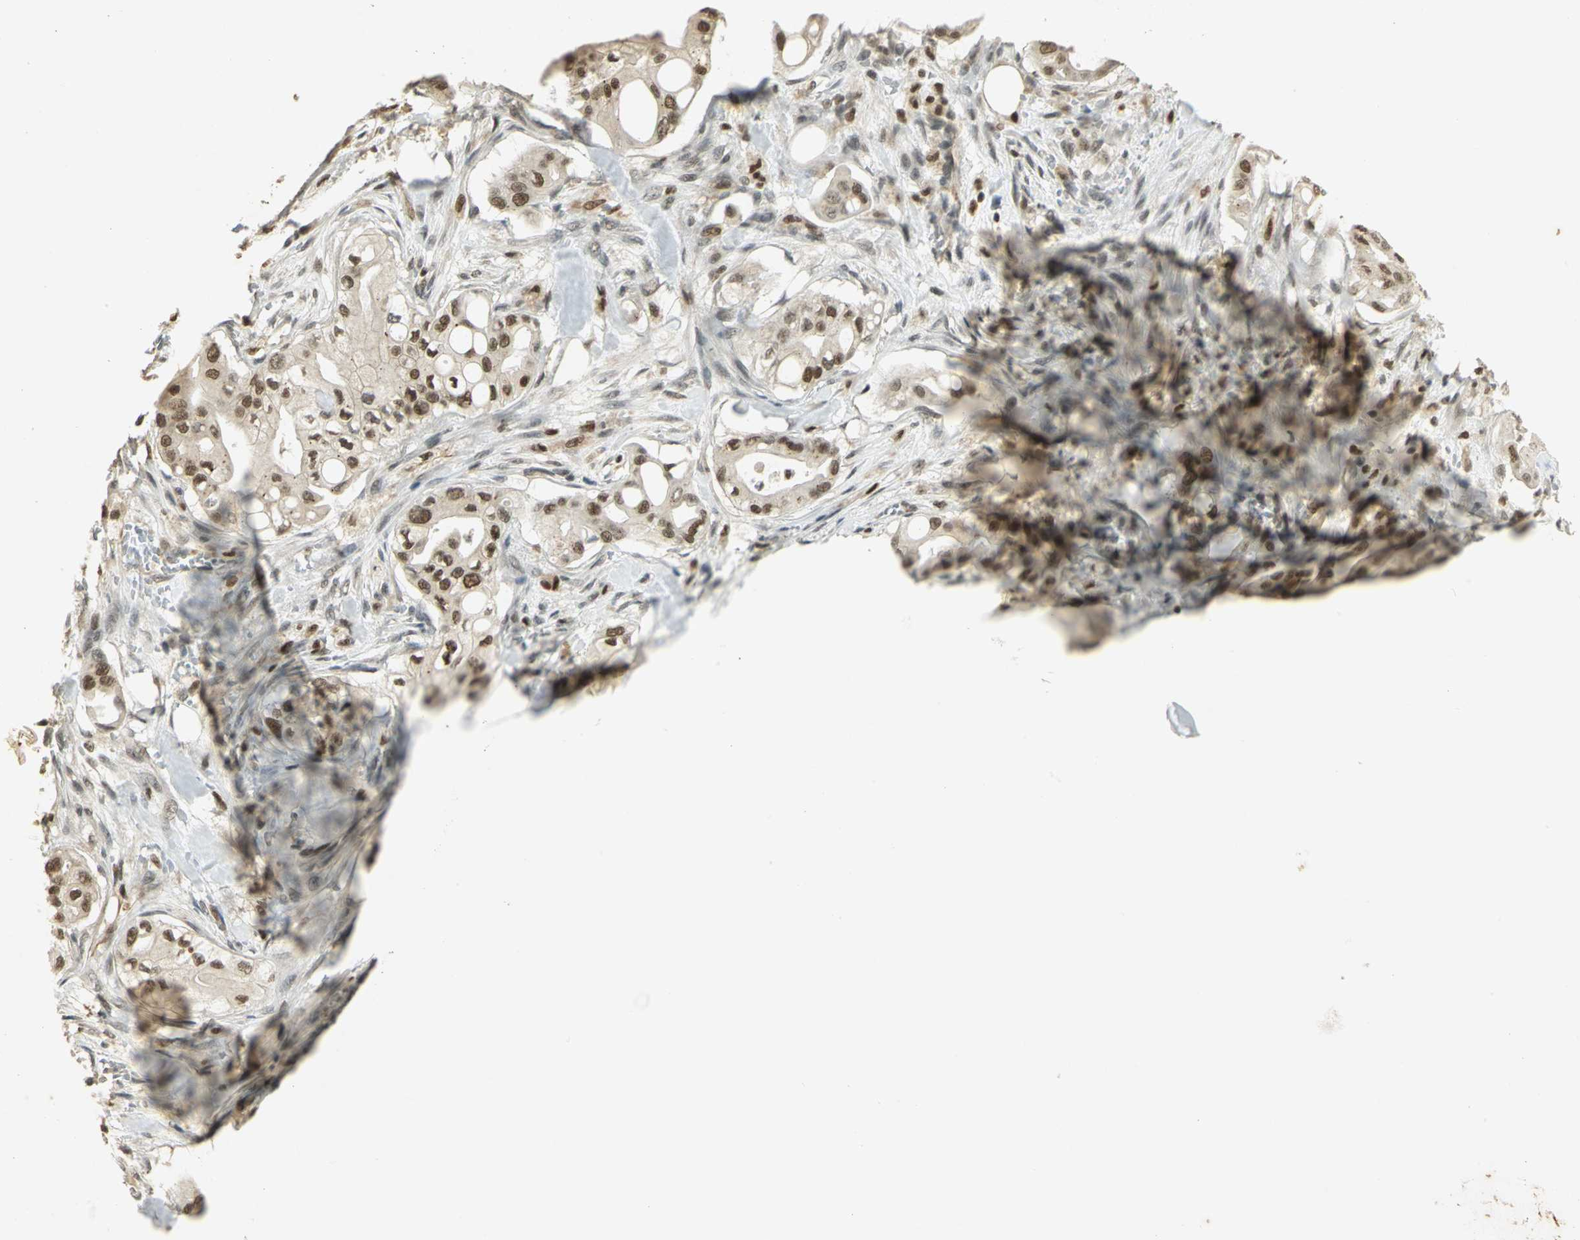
{"staining": {"intensity": "strong", "quantity": ">75%", "location": "nuclear"}, "tissue": "liver cancer", "cell_type": "Tumor cells", "image_type": "cancer", "snomed": [{"axis": "morphology", "description": "Cholangiocarcinoma"}, {"axis": "topography", "description": "Liver"}], "caption": "A brown stain shows strong nuclear staining of a protein in liver cholangiocarcinoma tumor cells.", "gene": "ELF1", "patient": {"sex": "female", "age": 68}}